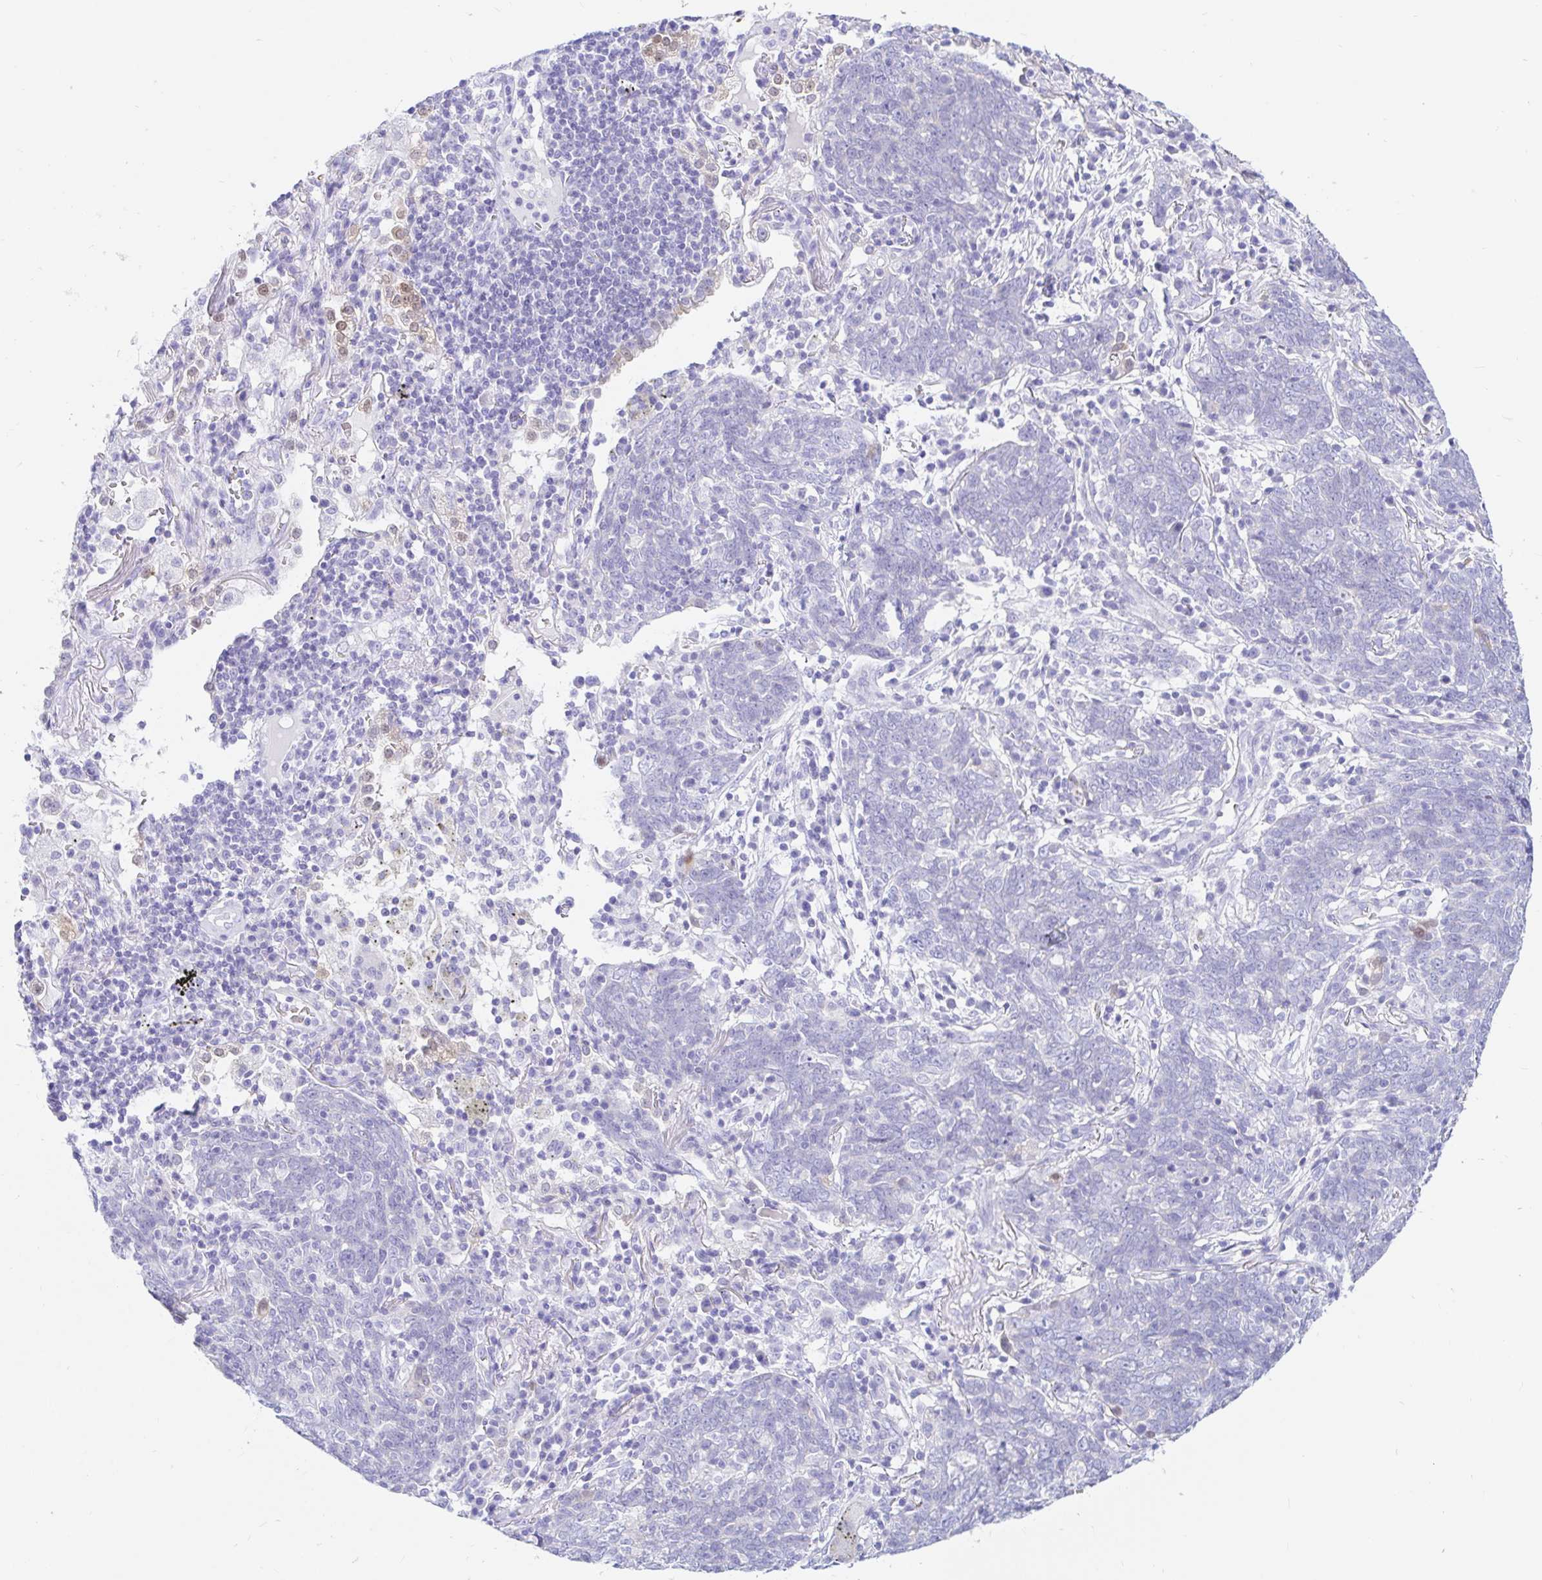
{"staining": {"intensity": "negative", "quantity": "none", "location": "none"}, "tissue": "lung cancer", "cell_type": "Tumor cells", "image_type": "cancer", "snomed": [{"axis": "morphology", "description": "Squamous cell carcinoma, NOS"}, {"axis": "topography", "description": "Lung"}], "caption": "Protein analysis of lung cancer demonstrates no significant positivity in tumor cells.", "gene": "PPP1R1B", "patient": {"sex": "female", "age": 72}}